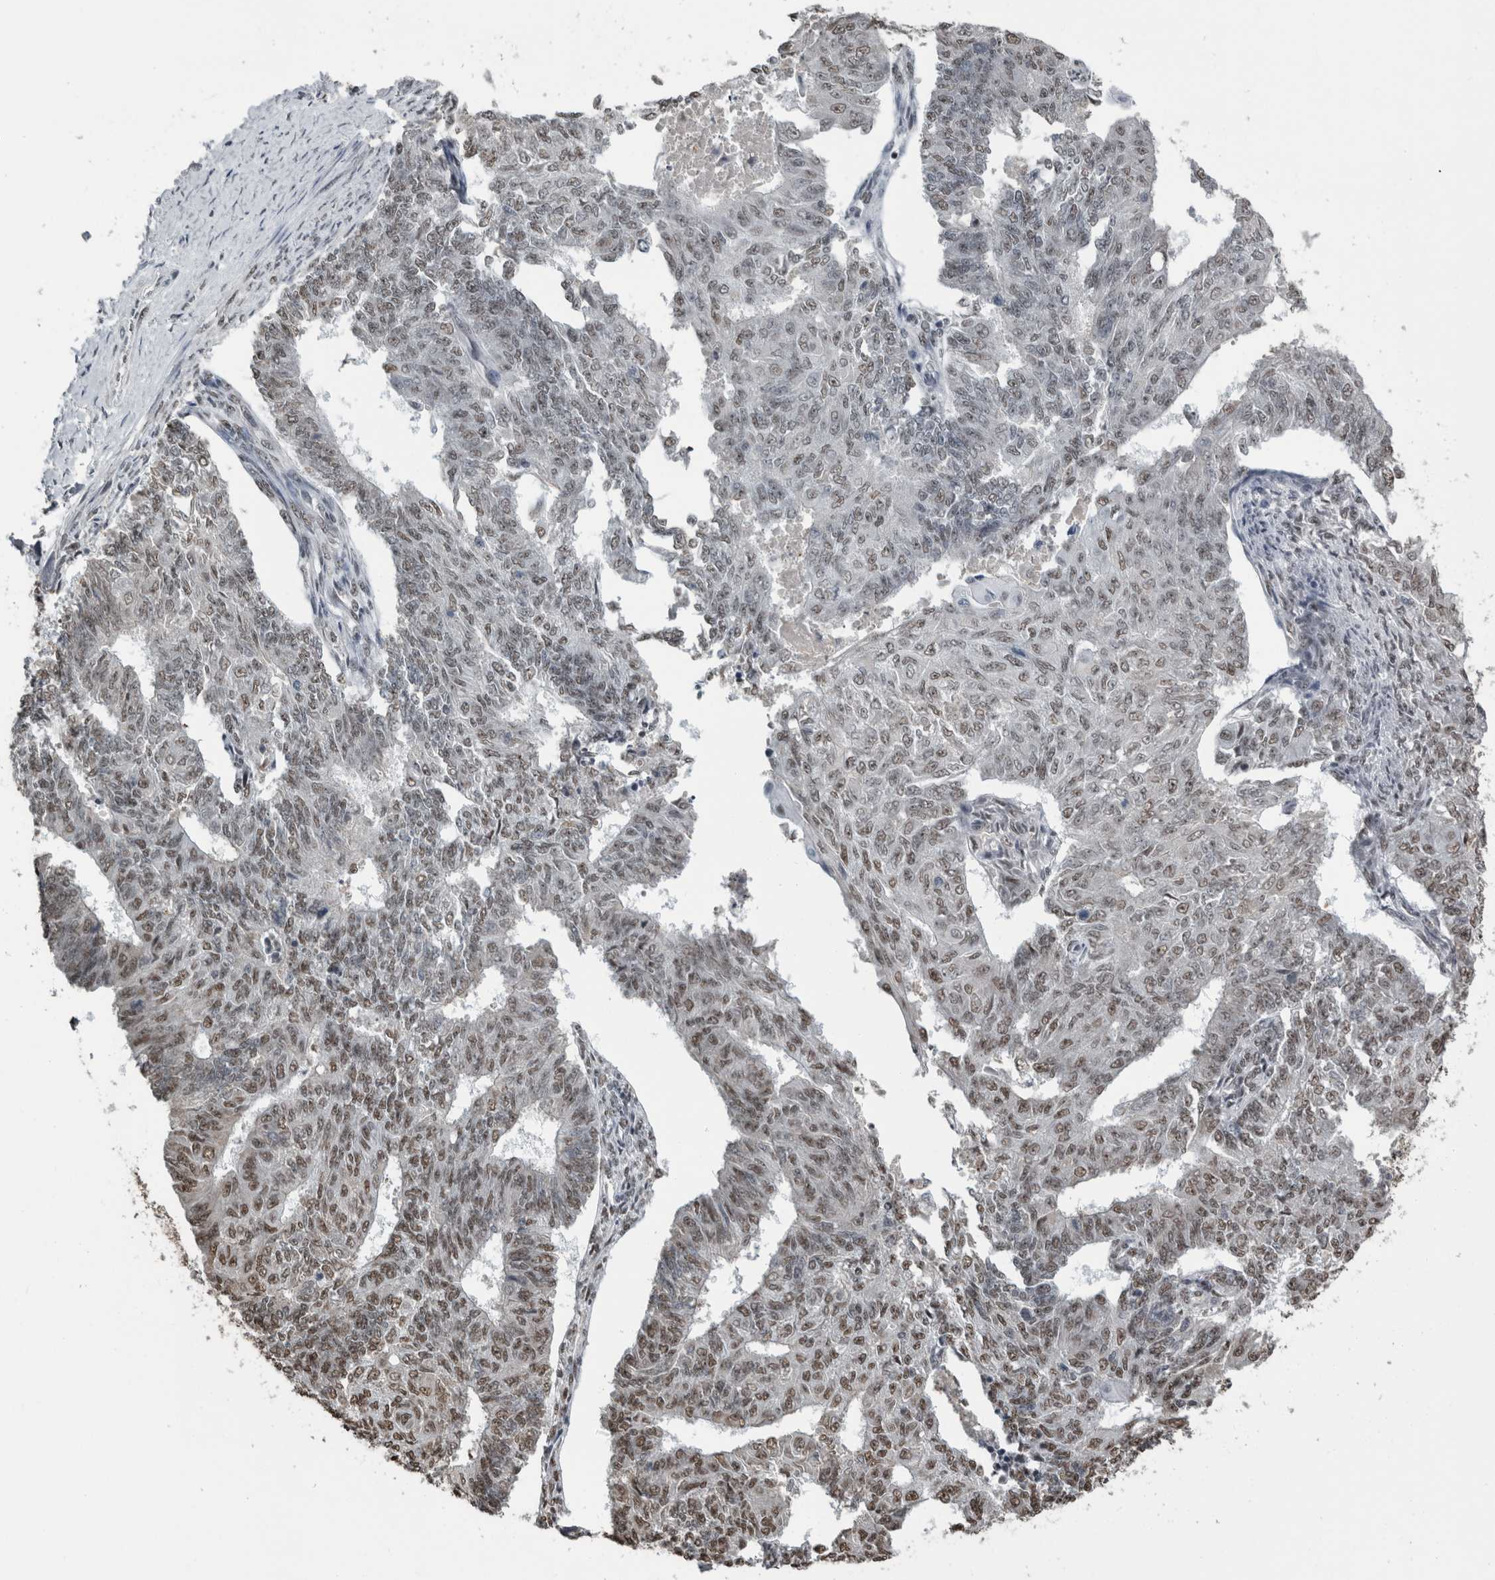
{"staining": {"intensity": "moderate", "quantity": ">75%", "location": "nuclear"}, "tissue": "endometrial cancer", "cell_type": "Tumor cells", "image_type": "cancer", "snomed": [{"axis": "morphology", "description": "Adenocarcinoma, NOS"}, {"axis": "topography", "description": "Endometrium"}], "caption": "Moderate nuclear protein expression is present in about >75% of tumor cells in endometrial cancer. (Stains: DAB in brown, nuclei in blue, Microscopy: brightfield microscopy at high magnification).", "gene": "TGS1", "patient": {"sex": "female", "age": 32}}